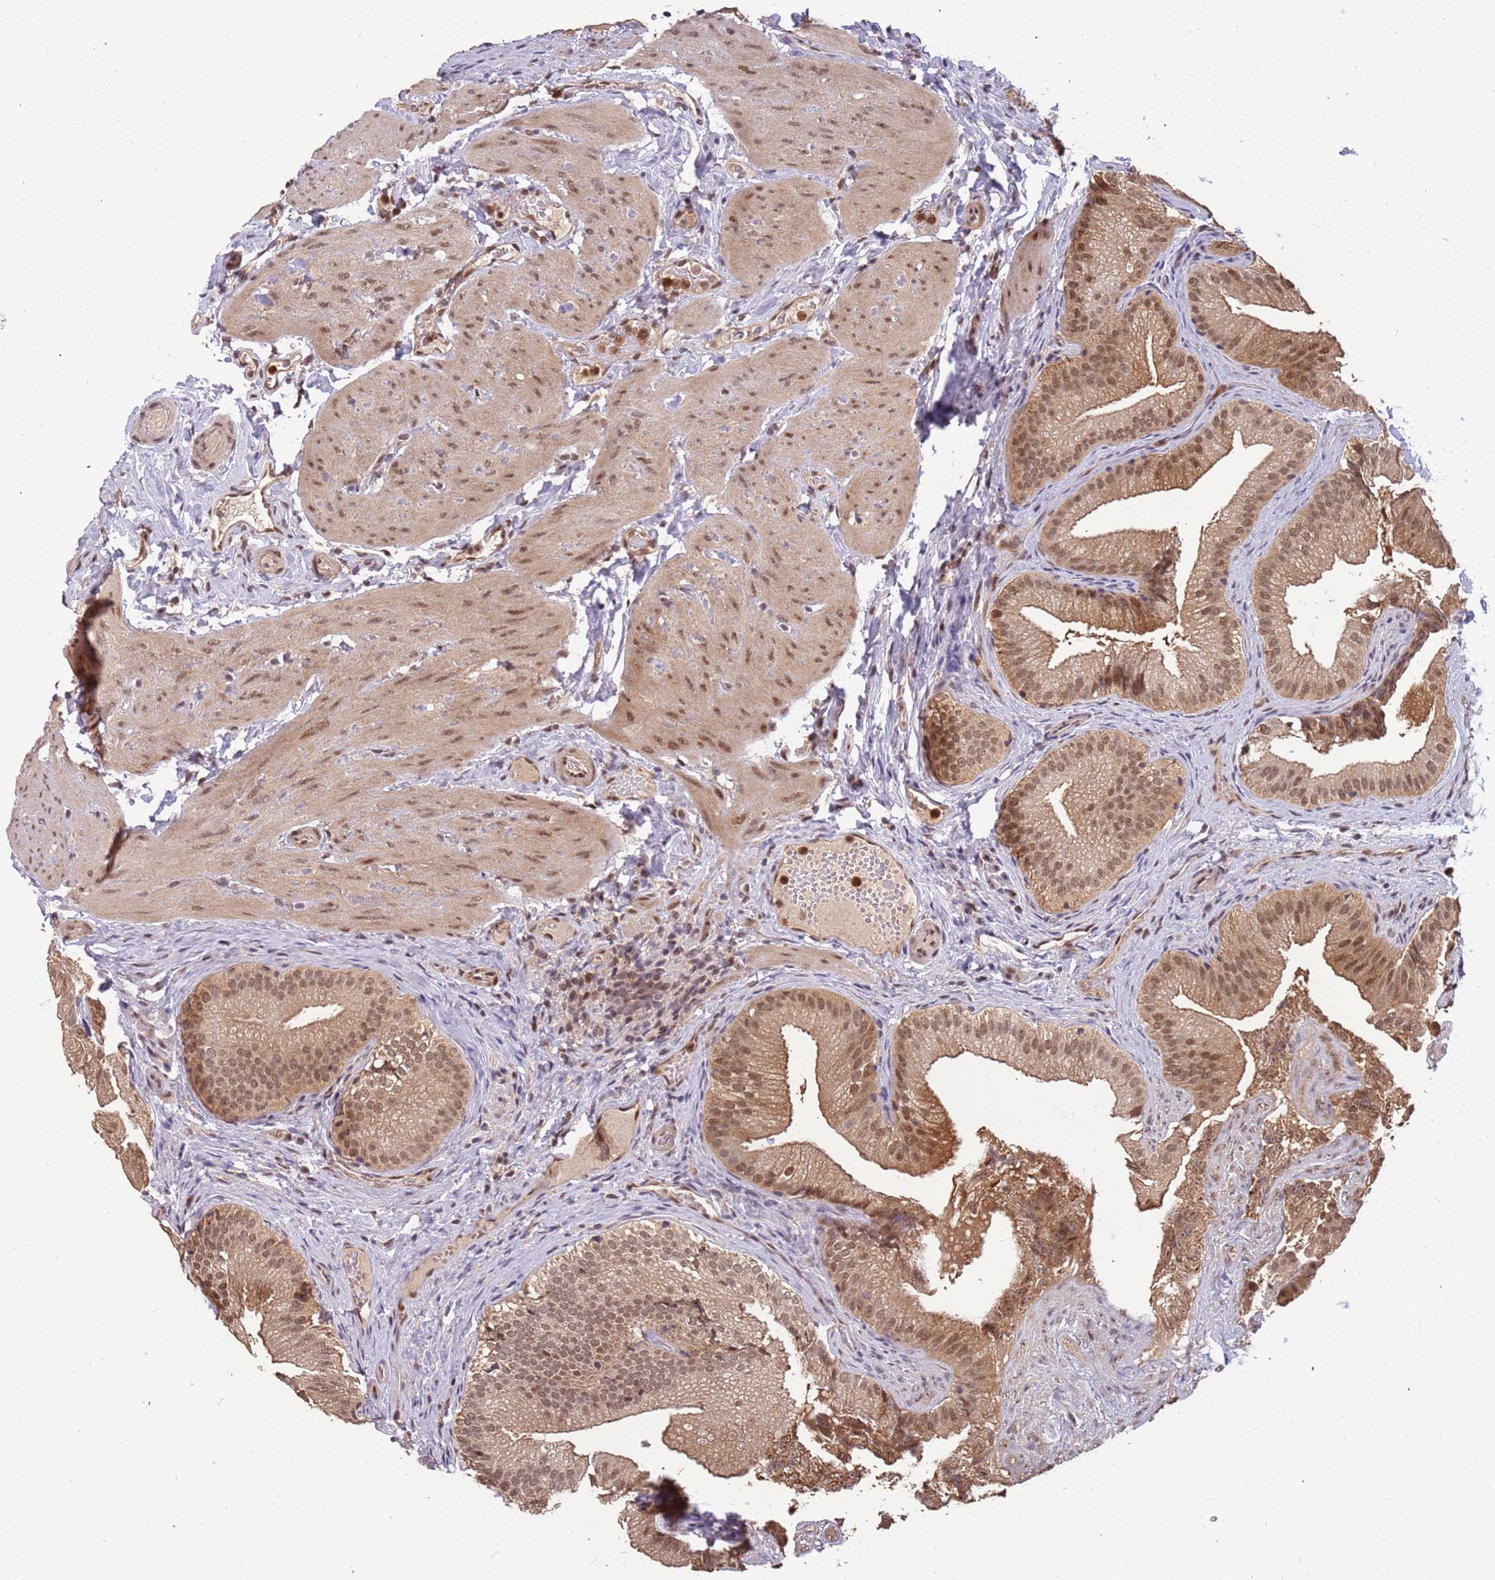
{"staining": {"intensity": "moderate", "quantity": ">75%", "location": "cytoplasmic/membranous,nuclear"}, "tissue": "gallbladder", "cell_type": "Glandular cells", "image_type": "normal", "snomed": [{"axis": "morphology", "description": "Normal tissue, NOS"}, {"axis": "topography", "description": "Gallbladder"}], "caption": "A high-resolution photomicrograph shows immunohistochemistry (IHC) staining of normal gallbladder, which shows moderate cytoplasmic/membranous,nuclear positivity in about >75% of glandular cells.", "gene": "GBP2", "patient": {"sex": "female", "age": 30}}